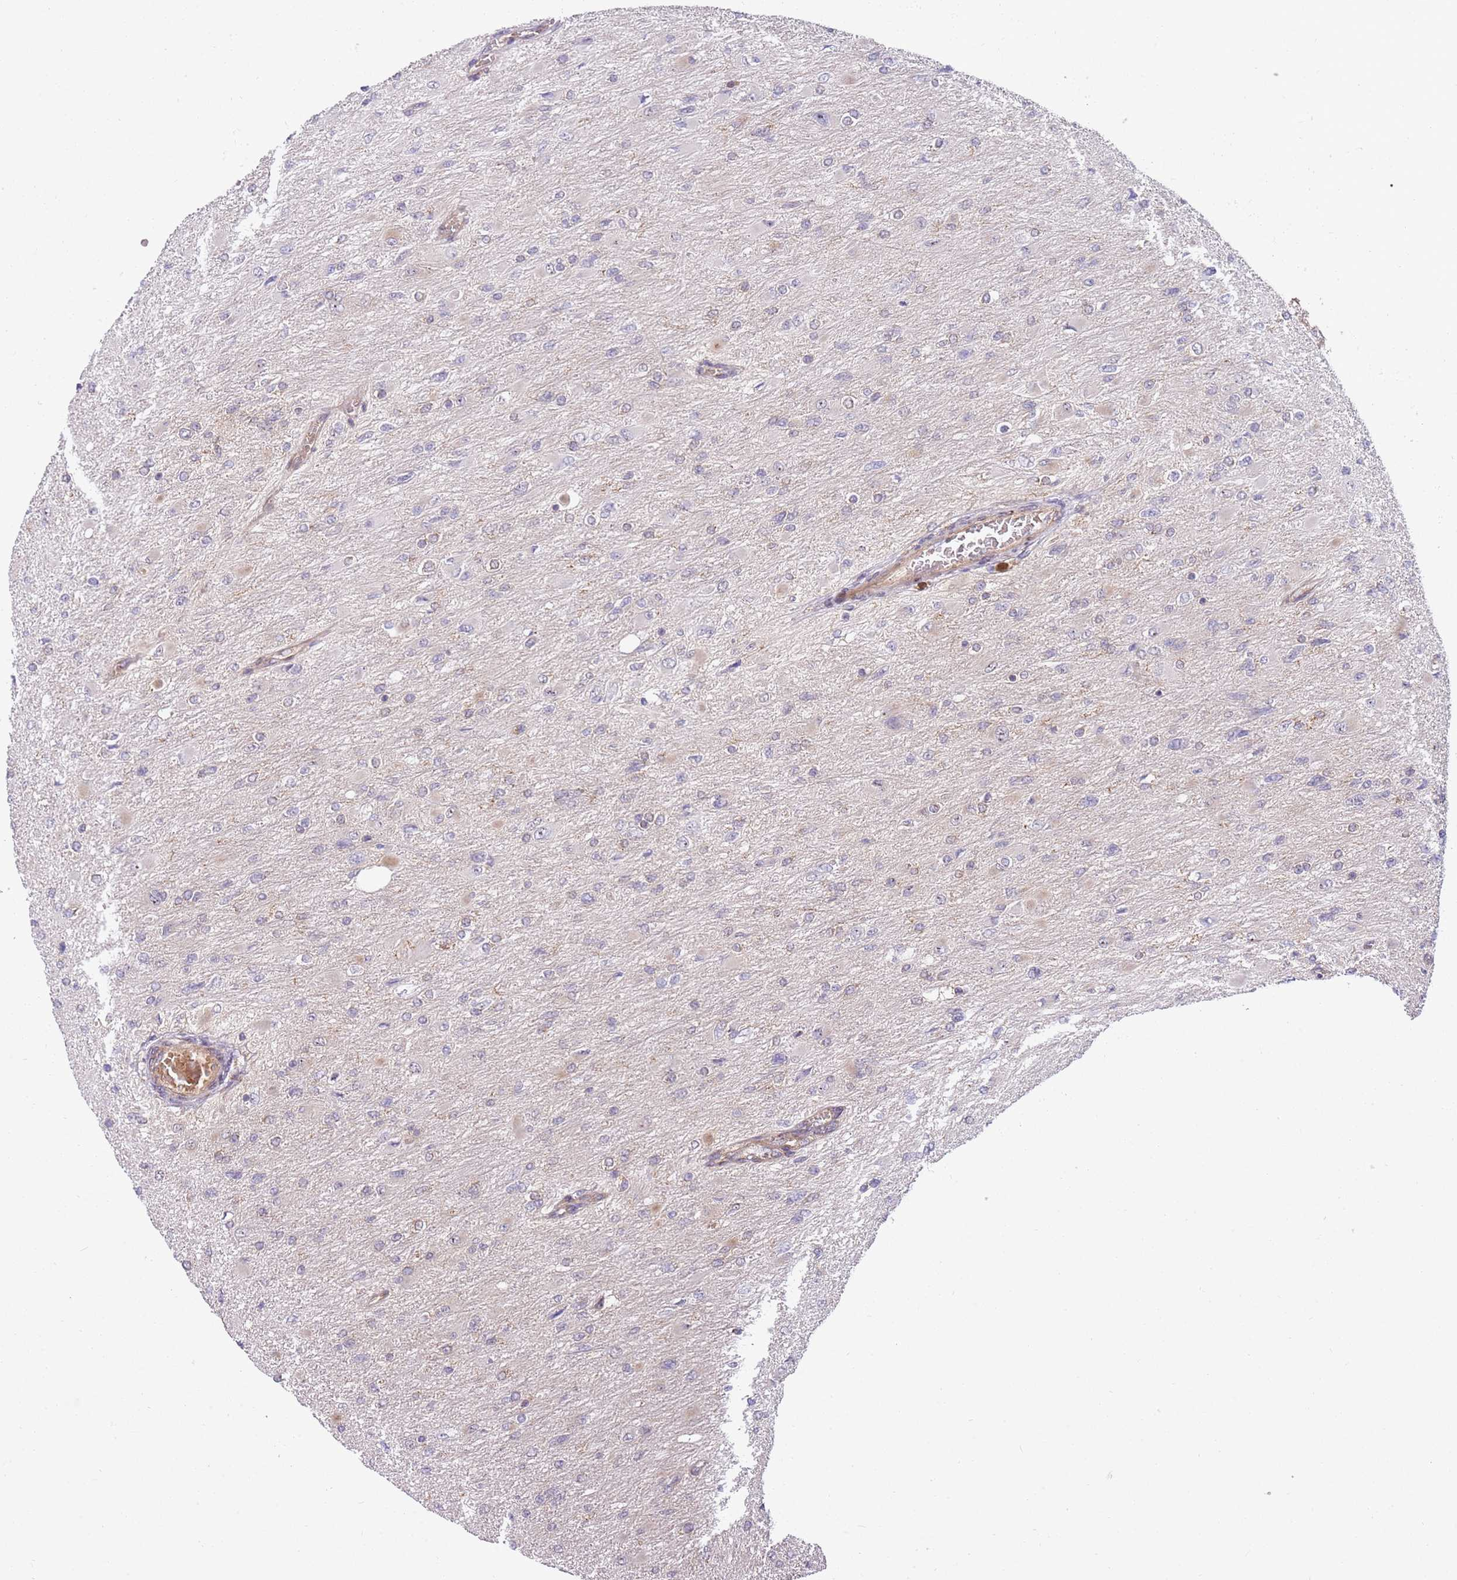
{"staining": {"intensity": "negative", "quantity": "none", "location": "none"}, "tissue": "glioma", "cell_type": "Tumor cells", "image_type": "cancer", "snomed": [{"axis": "morphology", "description": "Glioma, malignant, High grade"}, {"axis": "topography", "description": "Cerebral cortex"}], "caption": "This micrograph is of glioma stained with IHC to label a protein in brown with the nuclei are counter-stained blue. There is no staining in tumor cells. (DAB immunohistochemistry, high magnification).", "gene": "GGA1", "patient": {"sex": "female", "age": 36}}